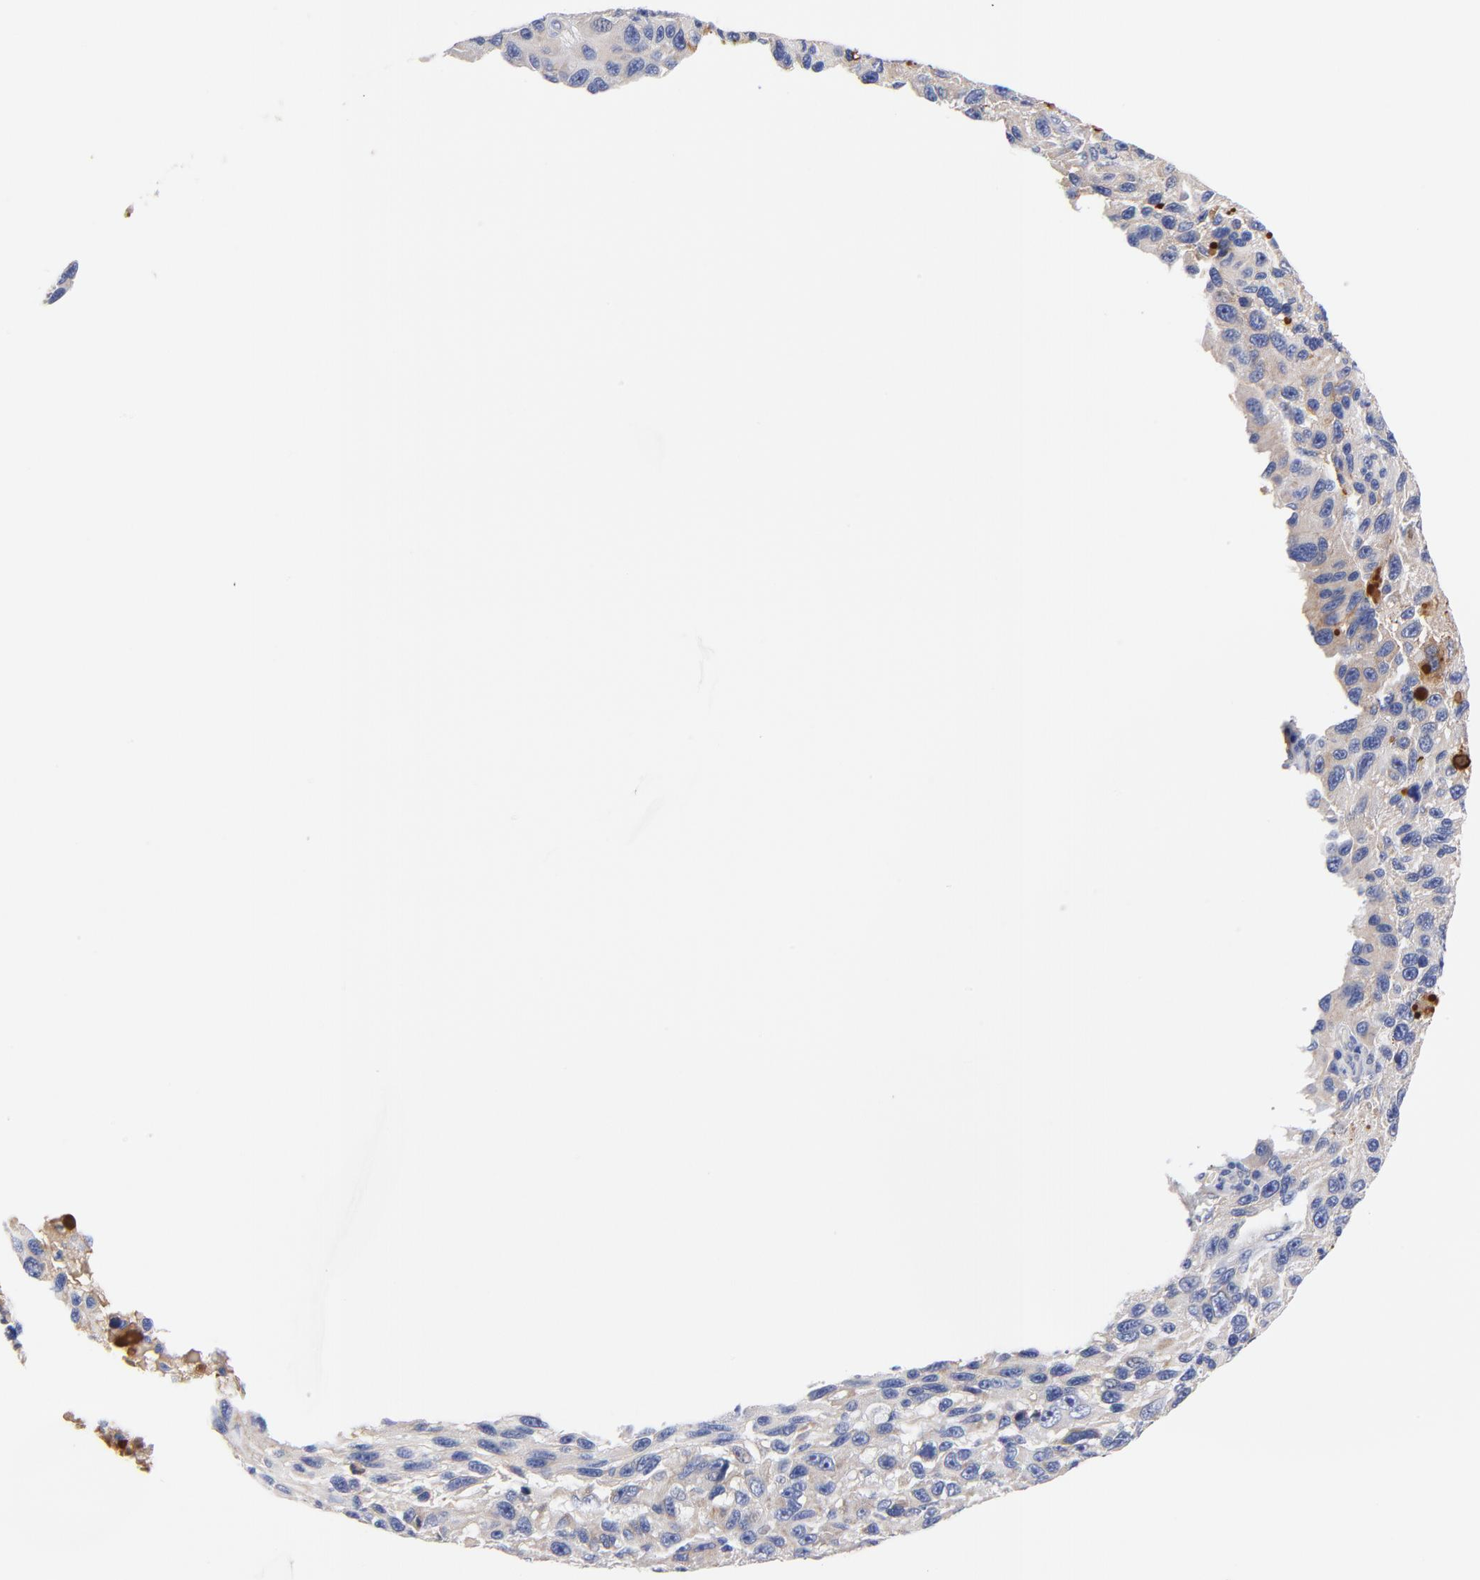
{"staining": {"intensity": "weak", "quantity": "25%-75%", "location": "cytoplasmic/membranous"}, "tissue": "melanoma", "cell_type": "Tumor cells", "image_type": "cancer", "snomed": [{"axis": "morphology", "description": "Malignant melanoma, NOS"}, {"axis": "topography", "description": "Skin"}], "caption": "Protein positivity by immunohistochemistry (IHC) displays weak cytoplasmic/membranous positivity in approximately 25%-75% of tumor cells in malignant melanoma.", "gene": "IGLV3-10", "patient": {"sex": "male", "age": 53}}